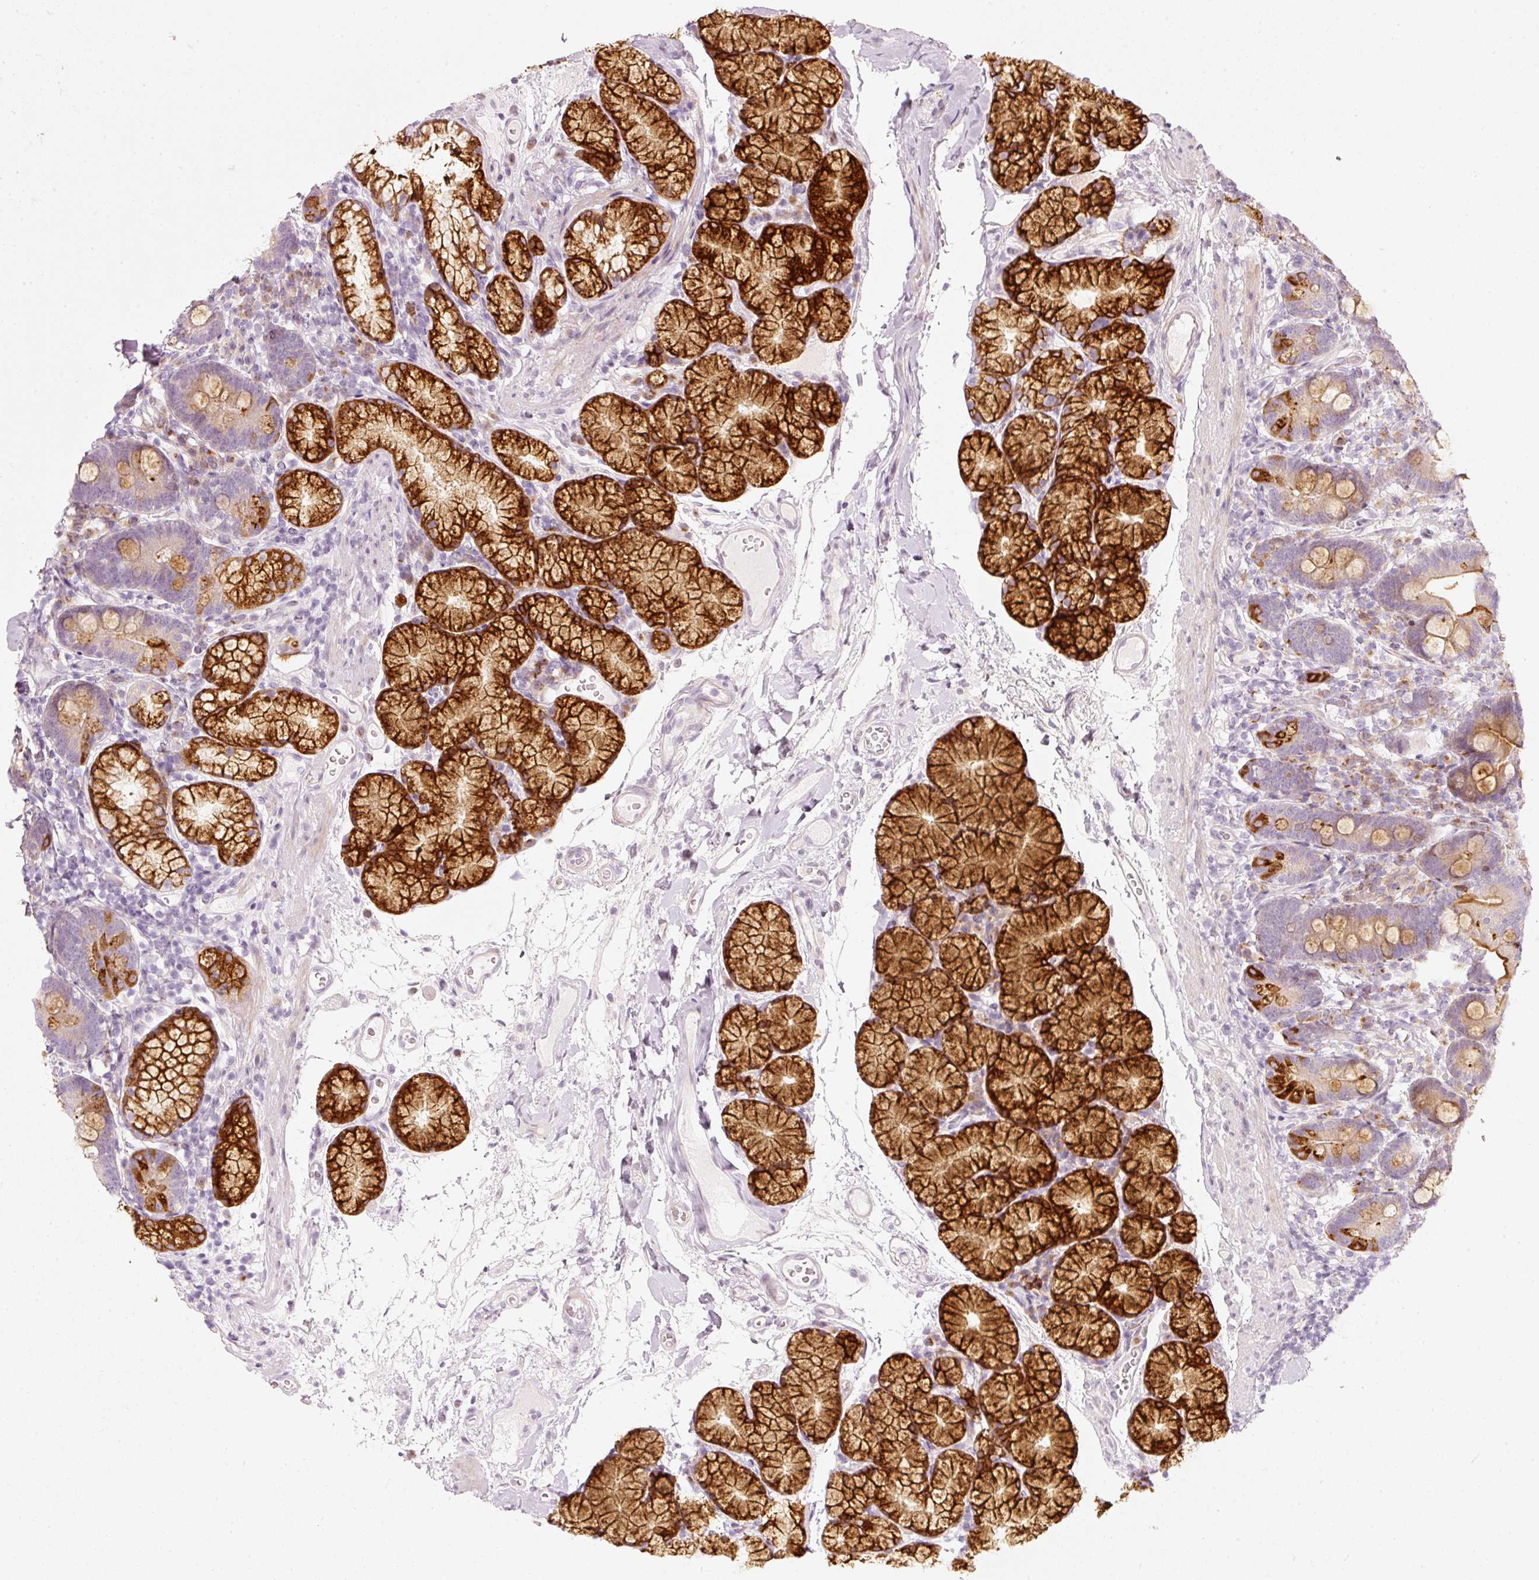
{"staining": {"intensity": "strong", "quantity": "25%-75%", "location": "cytoplasmic/membranous"}, "tissue": "duodenum", "cell_type": "Glandular cells", "image_type": "normal", "snomed": [{"axis": "morphology", "description": "Normal tissue, NOS"}, {"axis": "topography", "description": "Duodenum"}], "caption": "Brown immunohistochemical staining in normal duodenum demonstrates strong cytoplasmic/membranous expression in about 25%-75% of glandular cells.", "gene": "SLC20A1", "patient": {"sex": "female", "age": 67}}